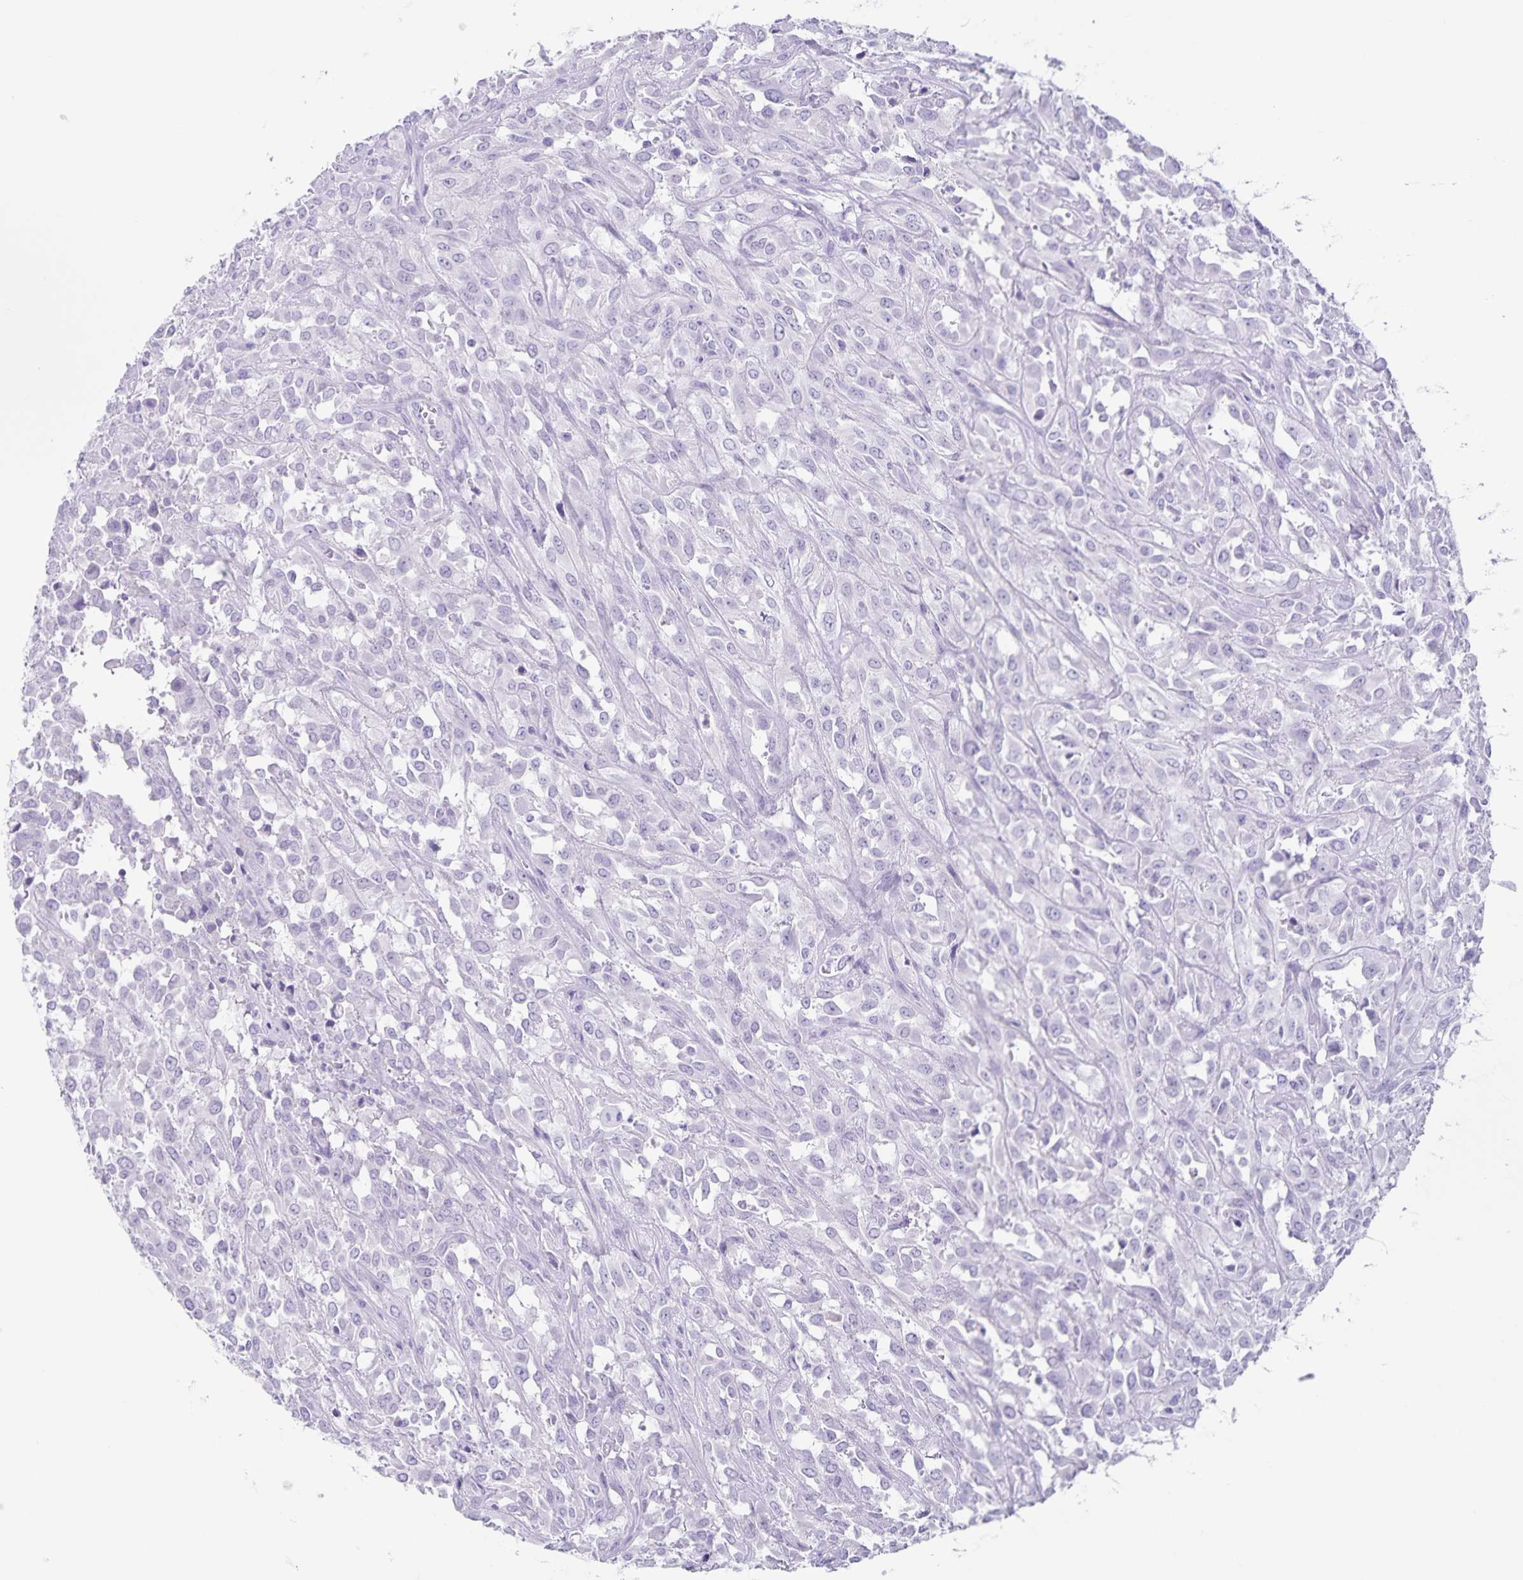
{"staining": {"intensity": "negative", "quantity": "none", "location": "none"}, "tissue": "urothelial cancer", "cell_type": "Tumor cells", "image_type": "cancer", "snomed": [{"axis": "morphology", "description": "Urothelial carcinoma, High grade"}, {"axis": "topography", "description": "Urinary bladder"}], "caption": "Histopathology image shows no protein positivity in tumor cells of urothelial carcinoma (high-grade) tissue. Nuclei are stained in blue.", "gene": "C11orf42", "patient": {"sex": "male", "age": 67}}